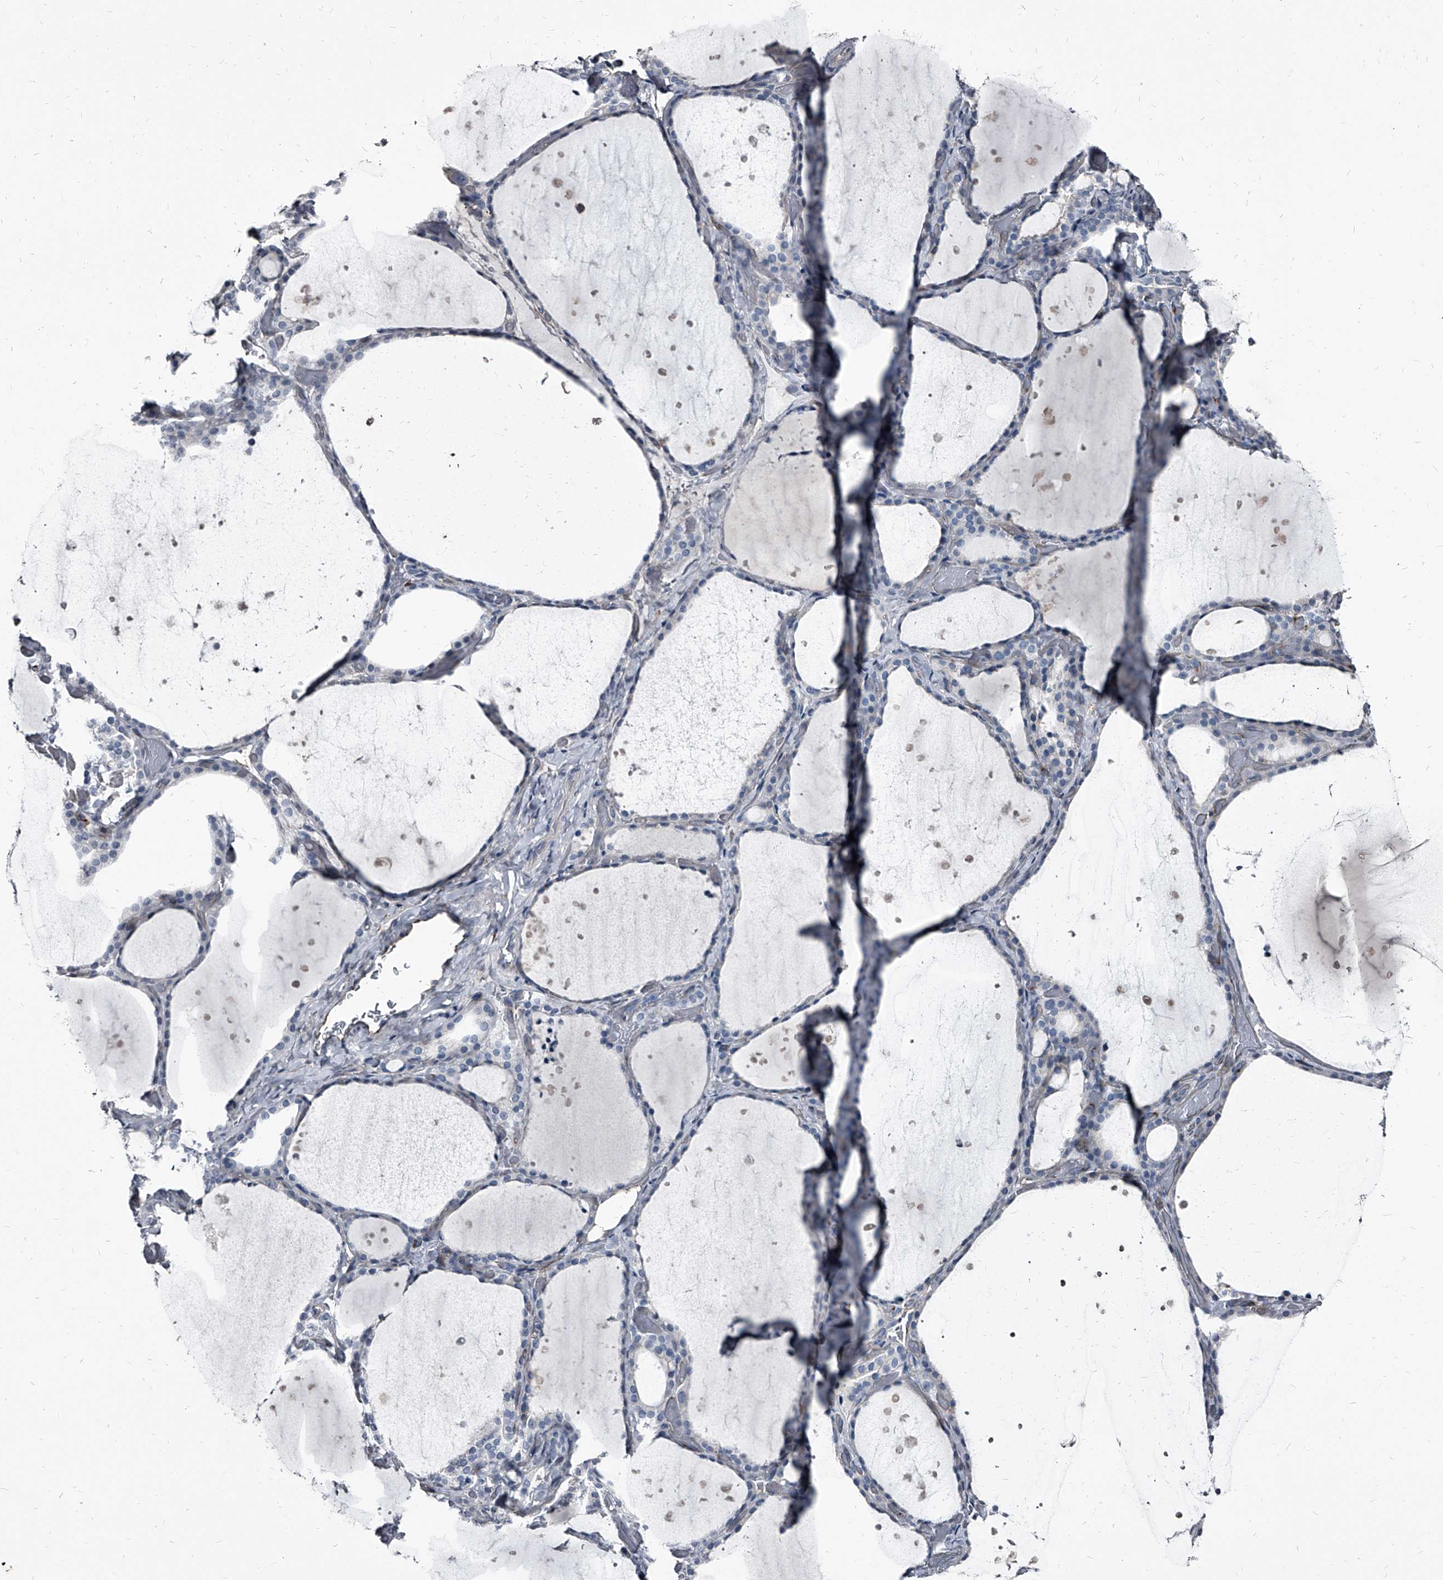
{"staining": {"intensity": "negative", "quantity": "none", "location": "none"}, "tissue": "thyroid gland", "cell_type": "Glandular cells", "image_type": "normal", "snomed": [{"axis": "morphology", "description": "Normal tissue, NOS"}, {"axis": "topography", "description": "Thyroid gland"}], "caption": "Immunohistochemistry photomicrograph of normal thyroid gland: human thyroid gland stained with DAB demonstrates no significant protein expression in glandular cells. (Immunohistochemistry, brightfield microscopy, high magnification).", "gene": "PGLYRP3", "patient": {"sex": "female", "age": 44}}